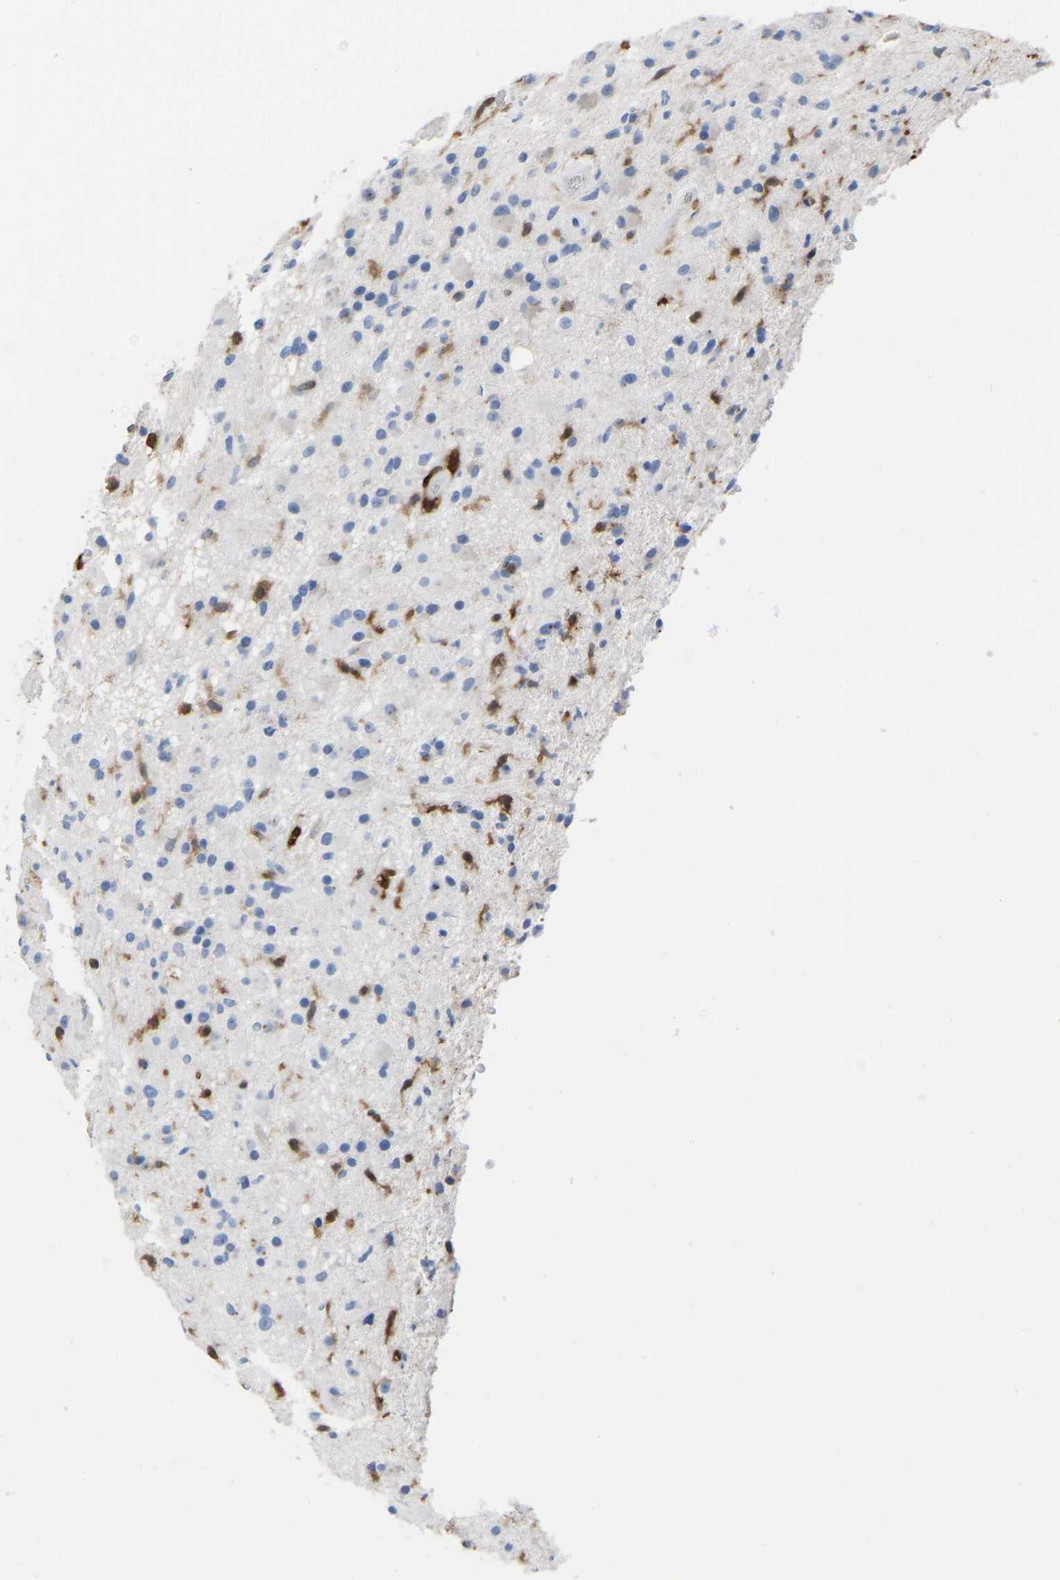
{"staining": {"intensity": "negative", "quantity": "none", "location": "none"}, "tissue": "glioma", "cell_type": "Tumor cells", "image_type": "cancer", "snomed": [{"axis": "morphology", "description": "Glioma, malignant, High grade"}, {"axis": "topography", "description": "Brain"}], "caption": "The micrograph exhibits no staining of tumor cells in malignant glioma (high-grade).", "gene": "ULBP2", "patient": {"sex": "male", "age": 33}}